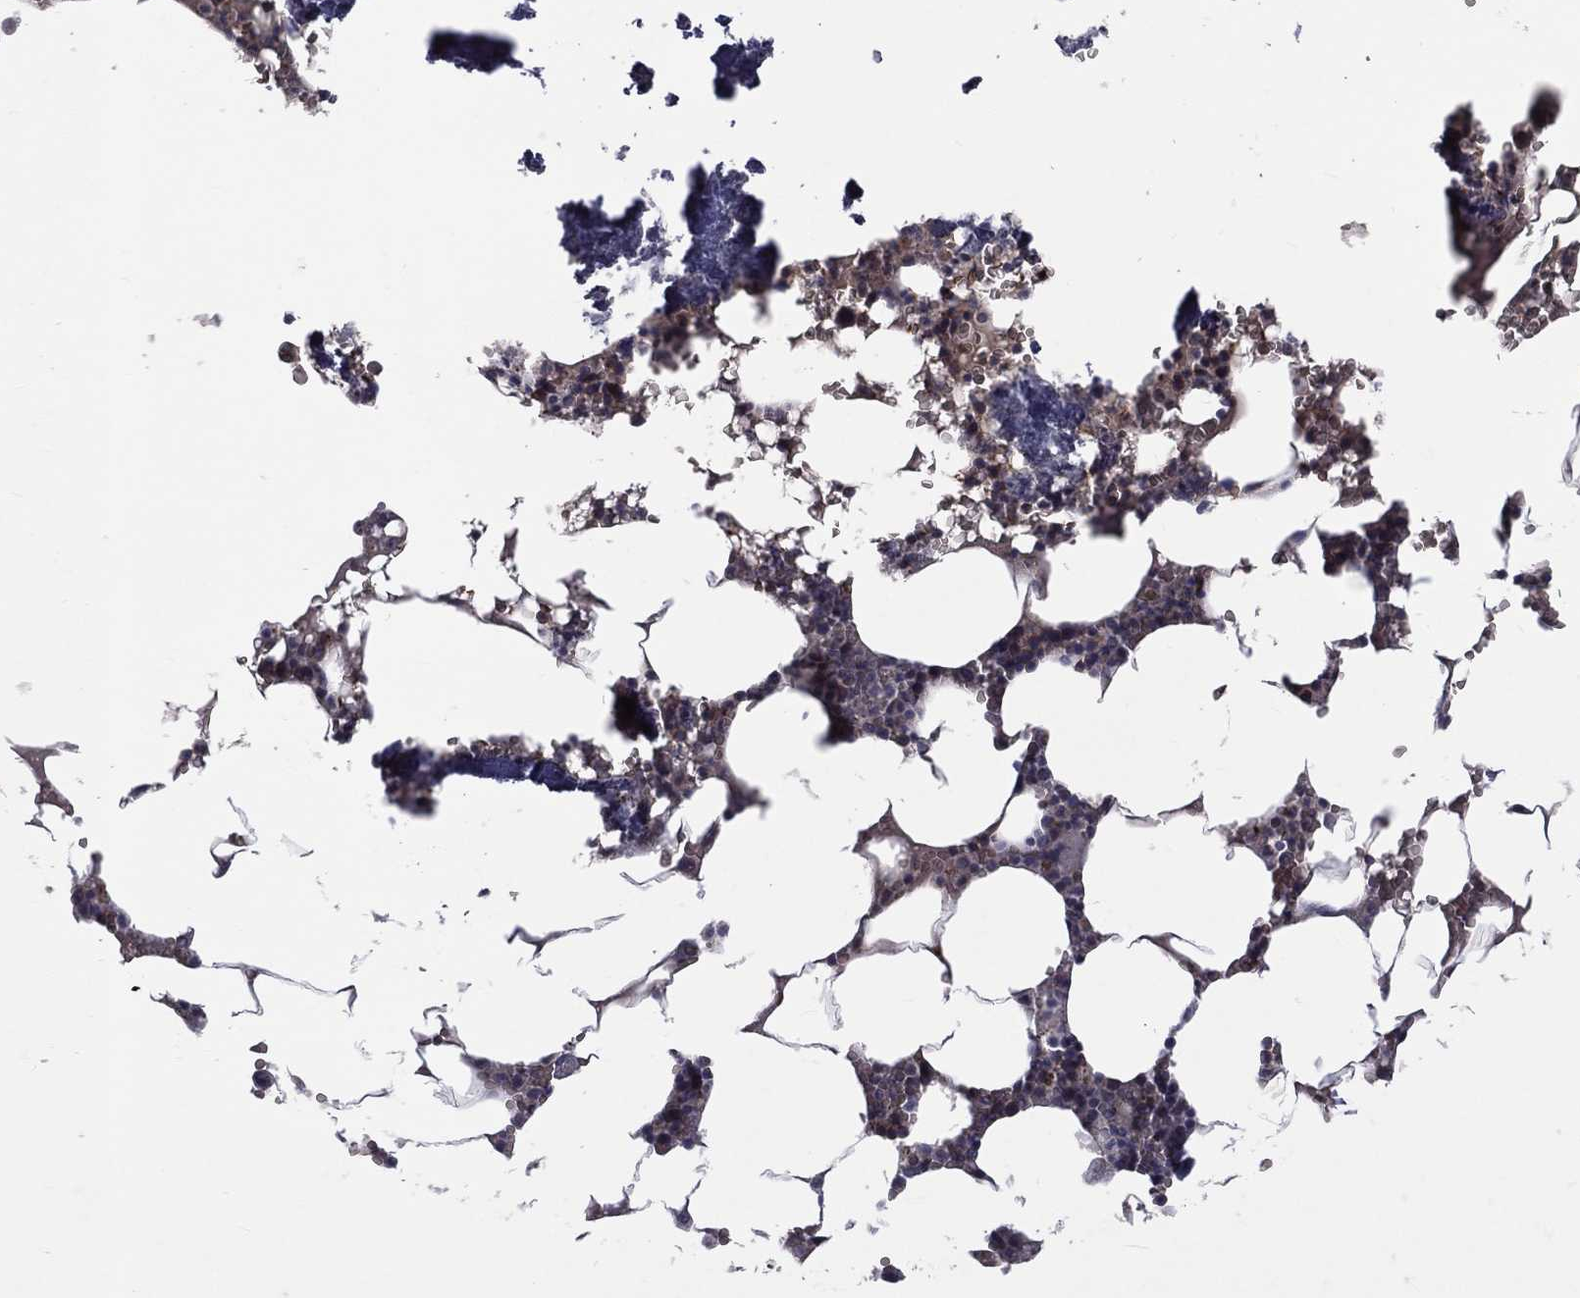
{"staining": {"intensity": "negative", "quantity": "none", "location": "none"}, "tissue": "bone marrow", "cell_type": "Hematopoietic cells", "image_type": "normal", "snomed": [{"axis": "morphology", "description": "Normal tissue, NOS"}, {"axis": "topography", "description": "Bone marrow"}], "caption": "This is an immunohistochemistry (IHC) micrograph of unremarkable human bone marrow. There is no staining in hematopoietic cells.", "gene": "DSG4", "patient": {"sex": "female", "age": 64}}